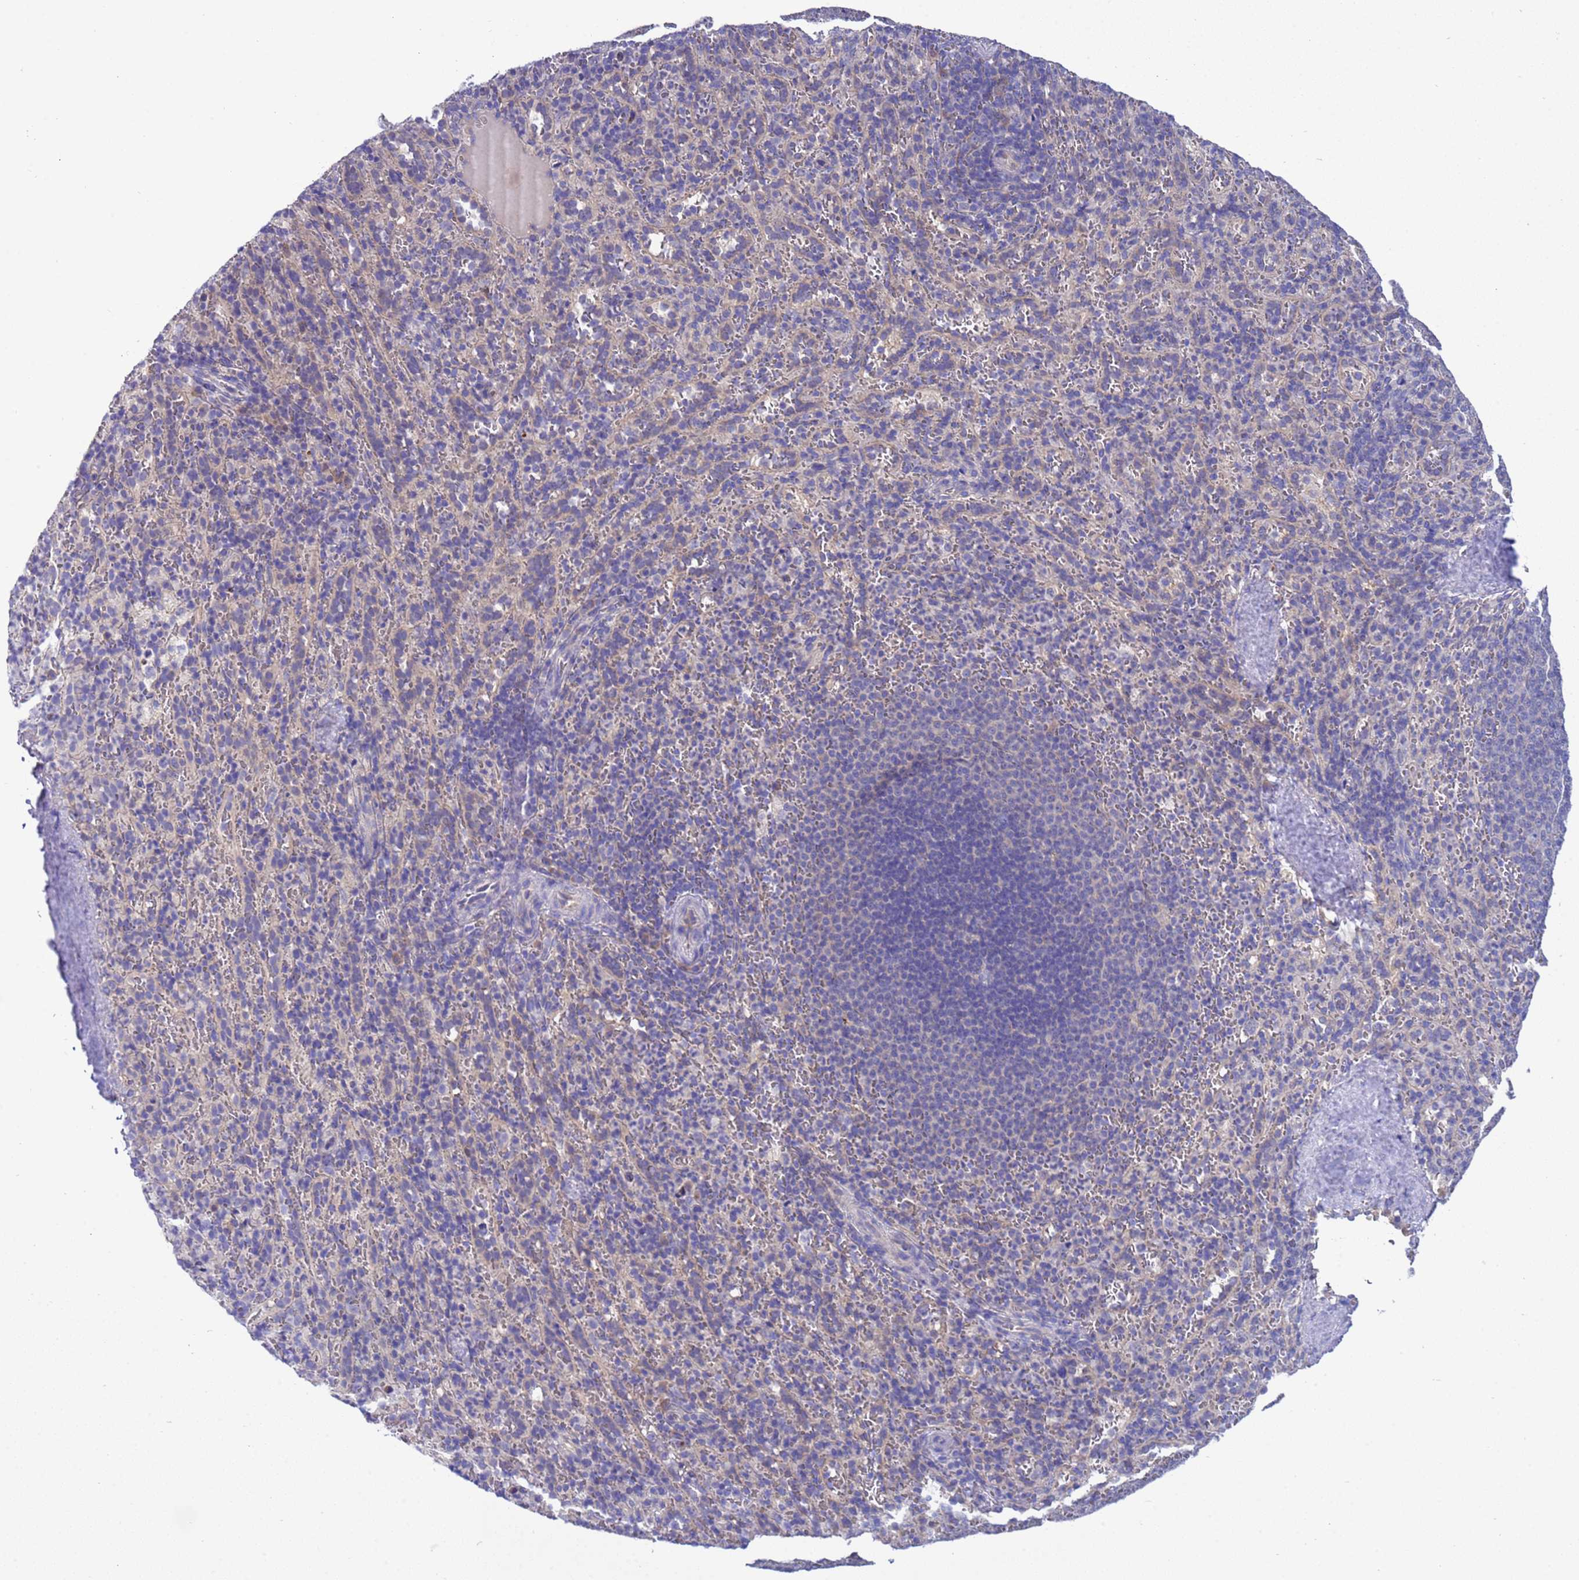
{"staining": {"intensity": "negative", "quantity": "none", "location": "none"}, "tissue": "spleen", "cell_type": "Cells in red pulp", "image_type": "normal", "snomed": [{"axis": "morphology", "description": "Normal tissue, NOS"}, {"axis": "topography", "description": "Spleen"}], "caption": "Histopathology image shows no protein positivity in cells in red pulp of benign spleen.", "gene": "RC3H2", "patient": {"sex": "female", "age": 21}}